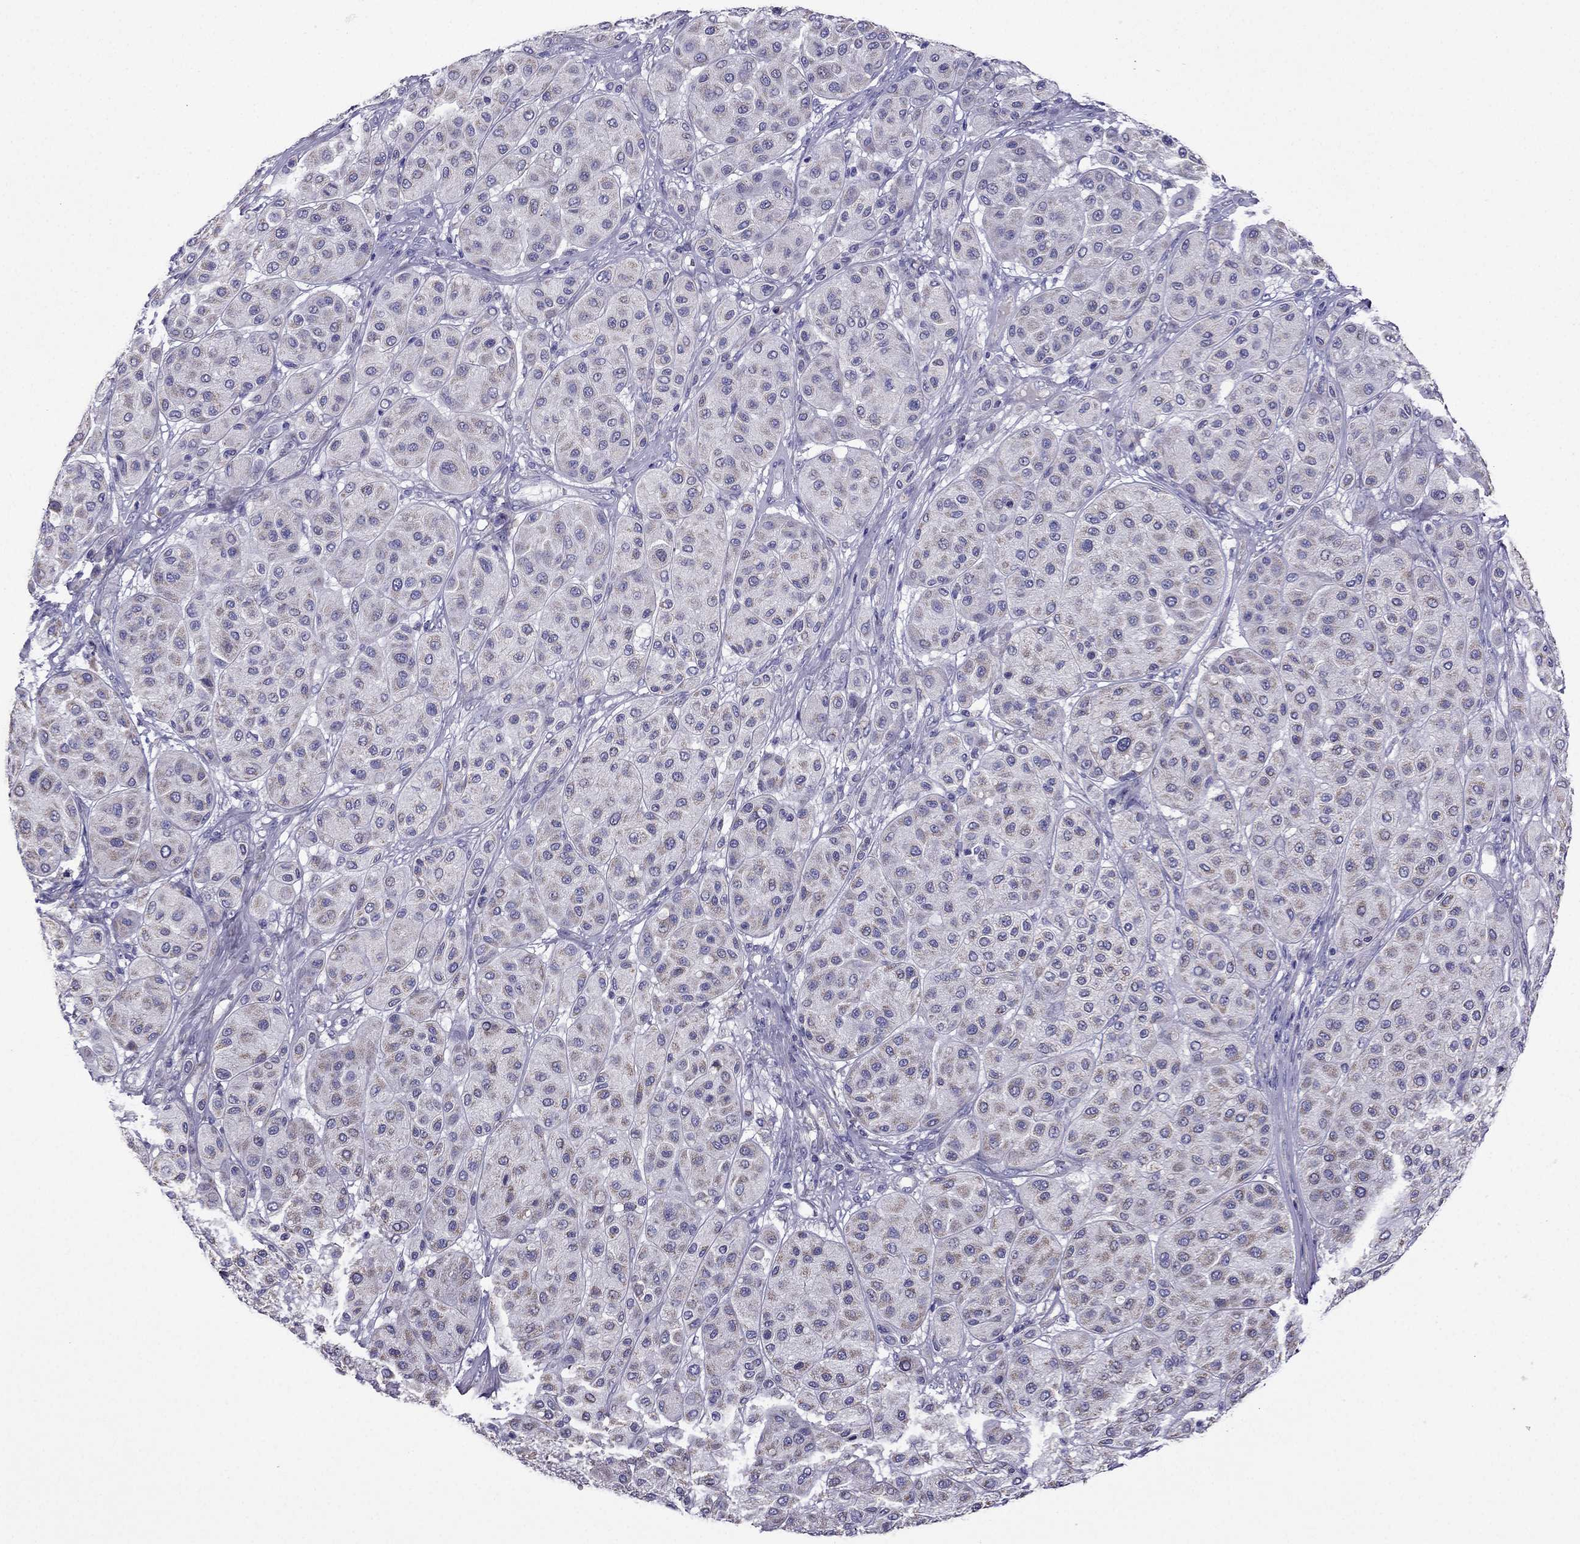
{"staining": {"intensity": "weak", "quantity": ">75%", "location": "cytoplasmic/membranous"}, "tissue": "melanoma", "cell_type": "Tumor cells", "image_type": "cancer", "snomed": [{"axis": "morphology", "description": "Malignant melanoma, Metastatic site"}, {"axis": "topography", "description": "Smooth muscle"}], "caption": "Malignant melanoma (metastatic site) stained with DAB (3,3'-diaminobenzidine) immunohistochemistry (IHC) displays low levels of weak cytoplasmic/membranous staining in approximately >75% of tumor cells.", "gene": "DSC1", "patient": {"sex": "male", "age": 41}}